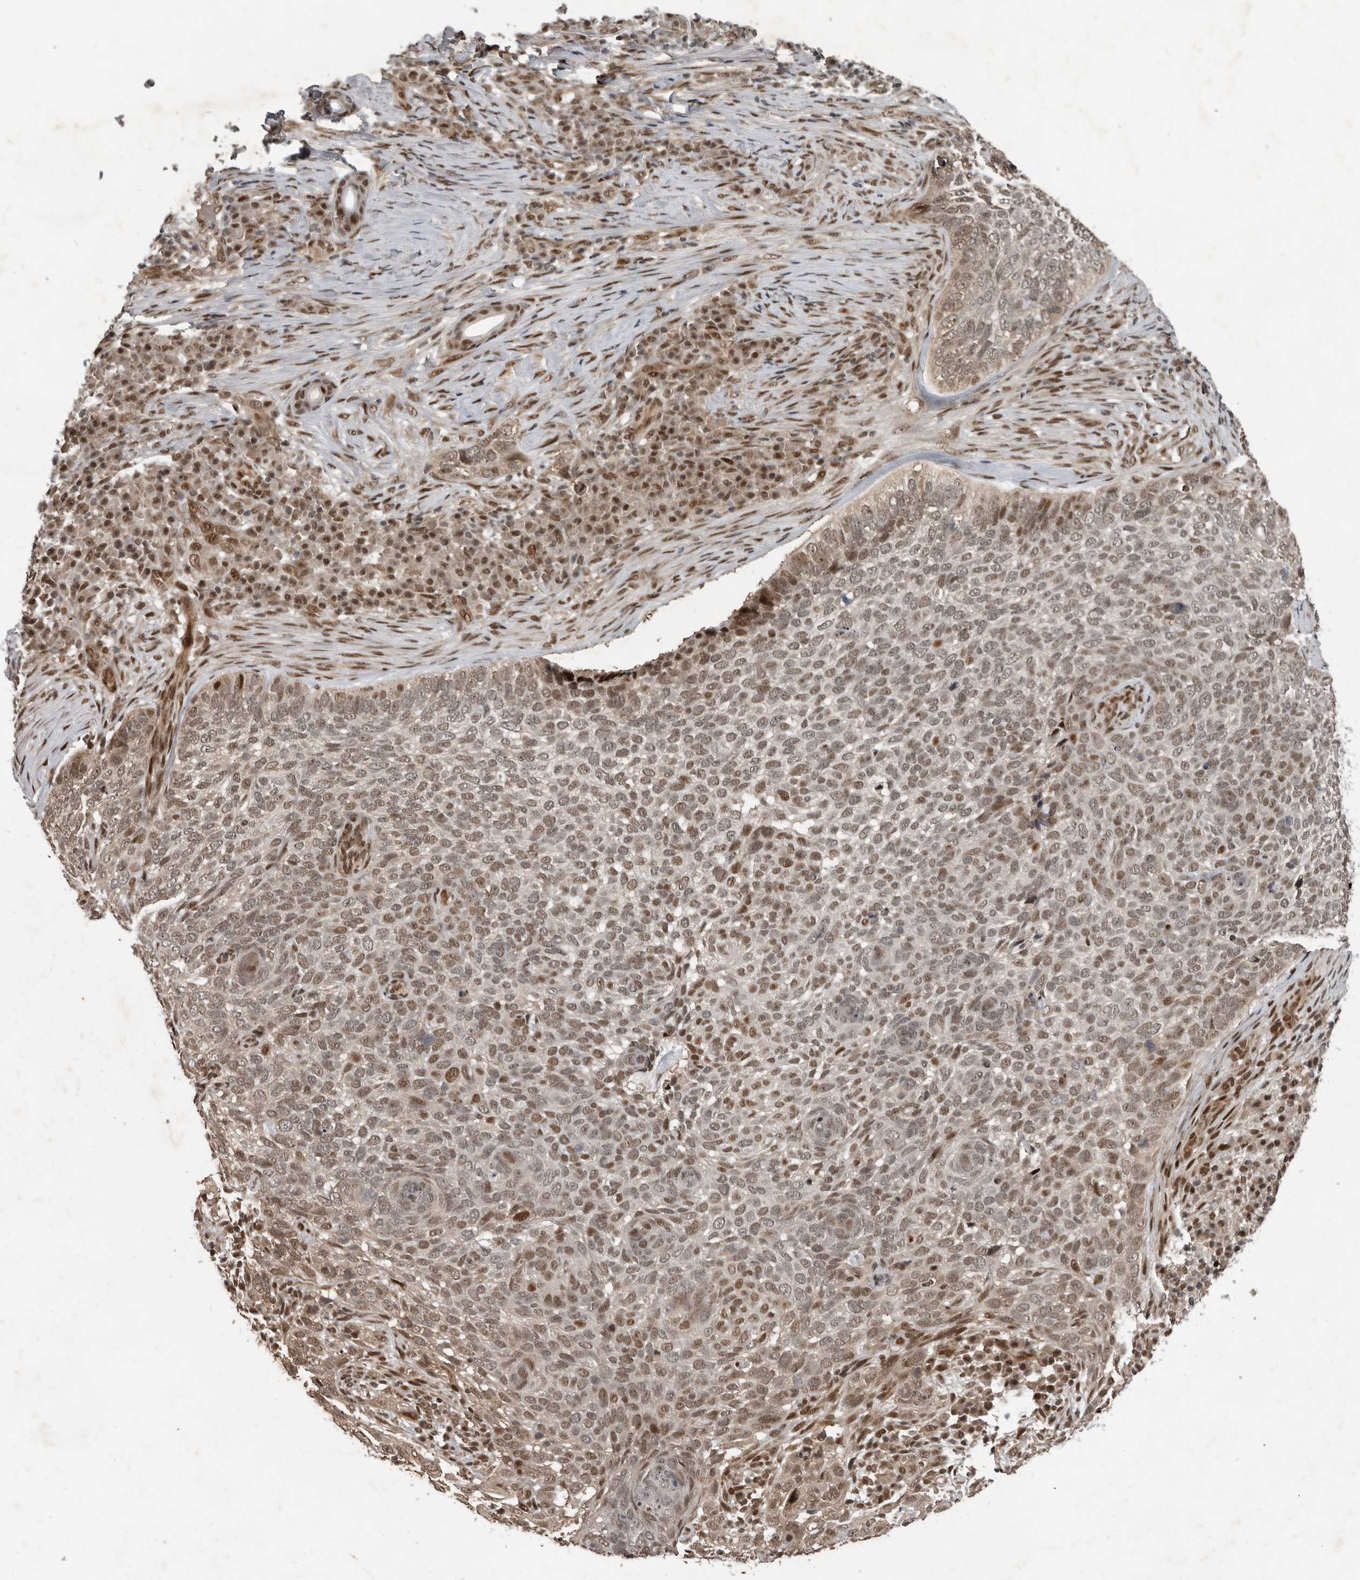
{"staining": {"intensity": "weak", "quantity": ">75%", "location": "nuclear"}, "tissue": "skin cancer", "cell_type": "Tumor cells", "image_type": "cancer", "snomed": [{"axis": "morphology", "description": "Basal cell carcinoma"}, {"axis": "topography", "description": "Skin"}], "caption": "A micrograph of human skin cancer (basal cell carcinoma) stained for a protein reveals weak nuclear brown staining in tumor cells.", "gene": "CDC27", "patient": {"sex": "female", "age": 64}}